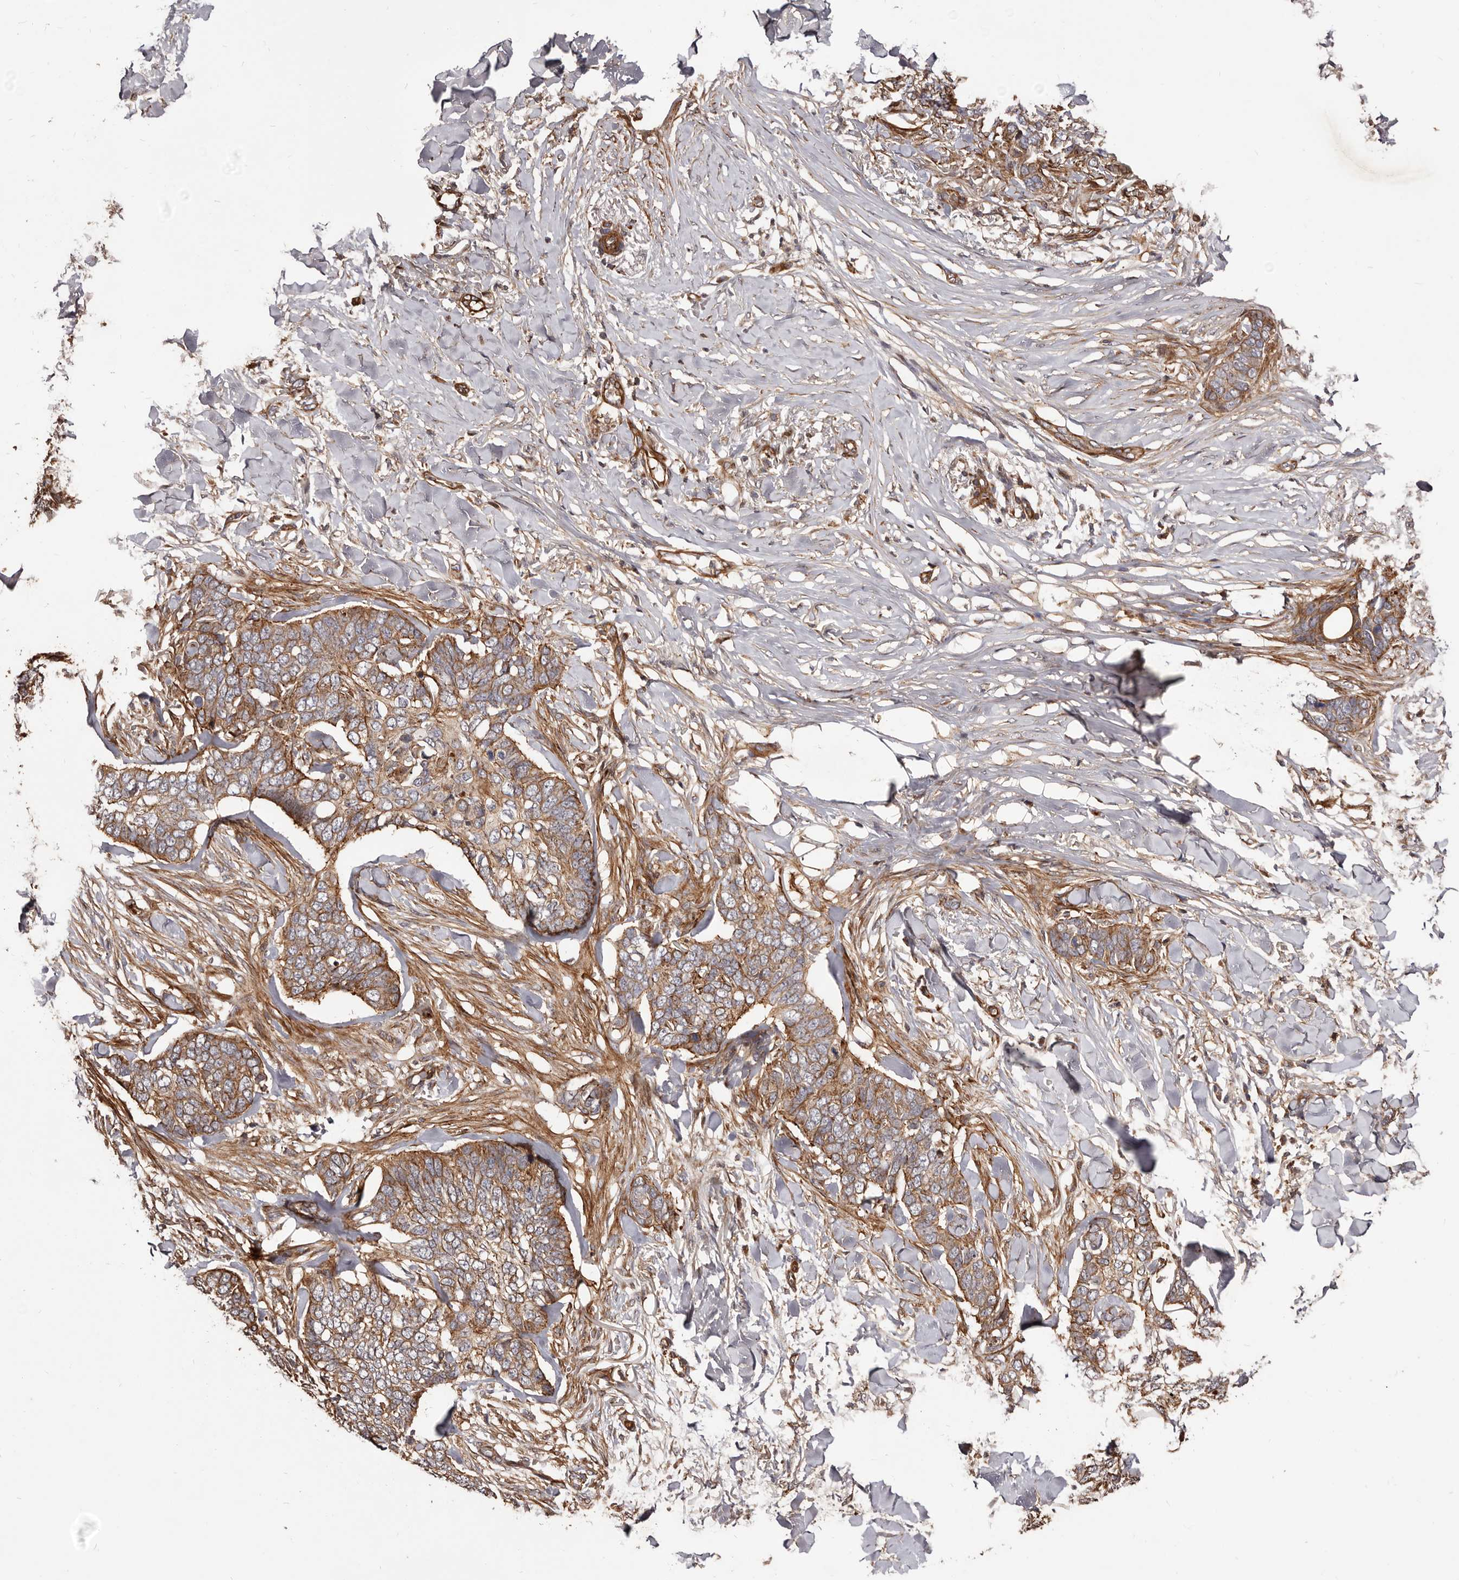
{"staining": {"intensity": "moderate", "quantity": ">75%", "location": "cytoplasmic/membranous"}, "tissue": "skin cancer", "cell_type": "Tumor cells", "image_type": "cancer", "snomed": [{"axis": "morphology", "description": "Normal tissue, NOS"}, {"axis": "morphology", "description": "Basal cell carcinoma"}, {"axis": "topography", "description": "Skin"}], "caption": "An image of skin basal cell carcinoma stained for a protein displays moderate cytoplasmic/membranous brown staining in tumor cells.", "gene": "GTPBP1", "patient": {"sex": "male", "age": 77}}